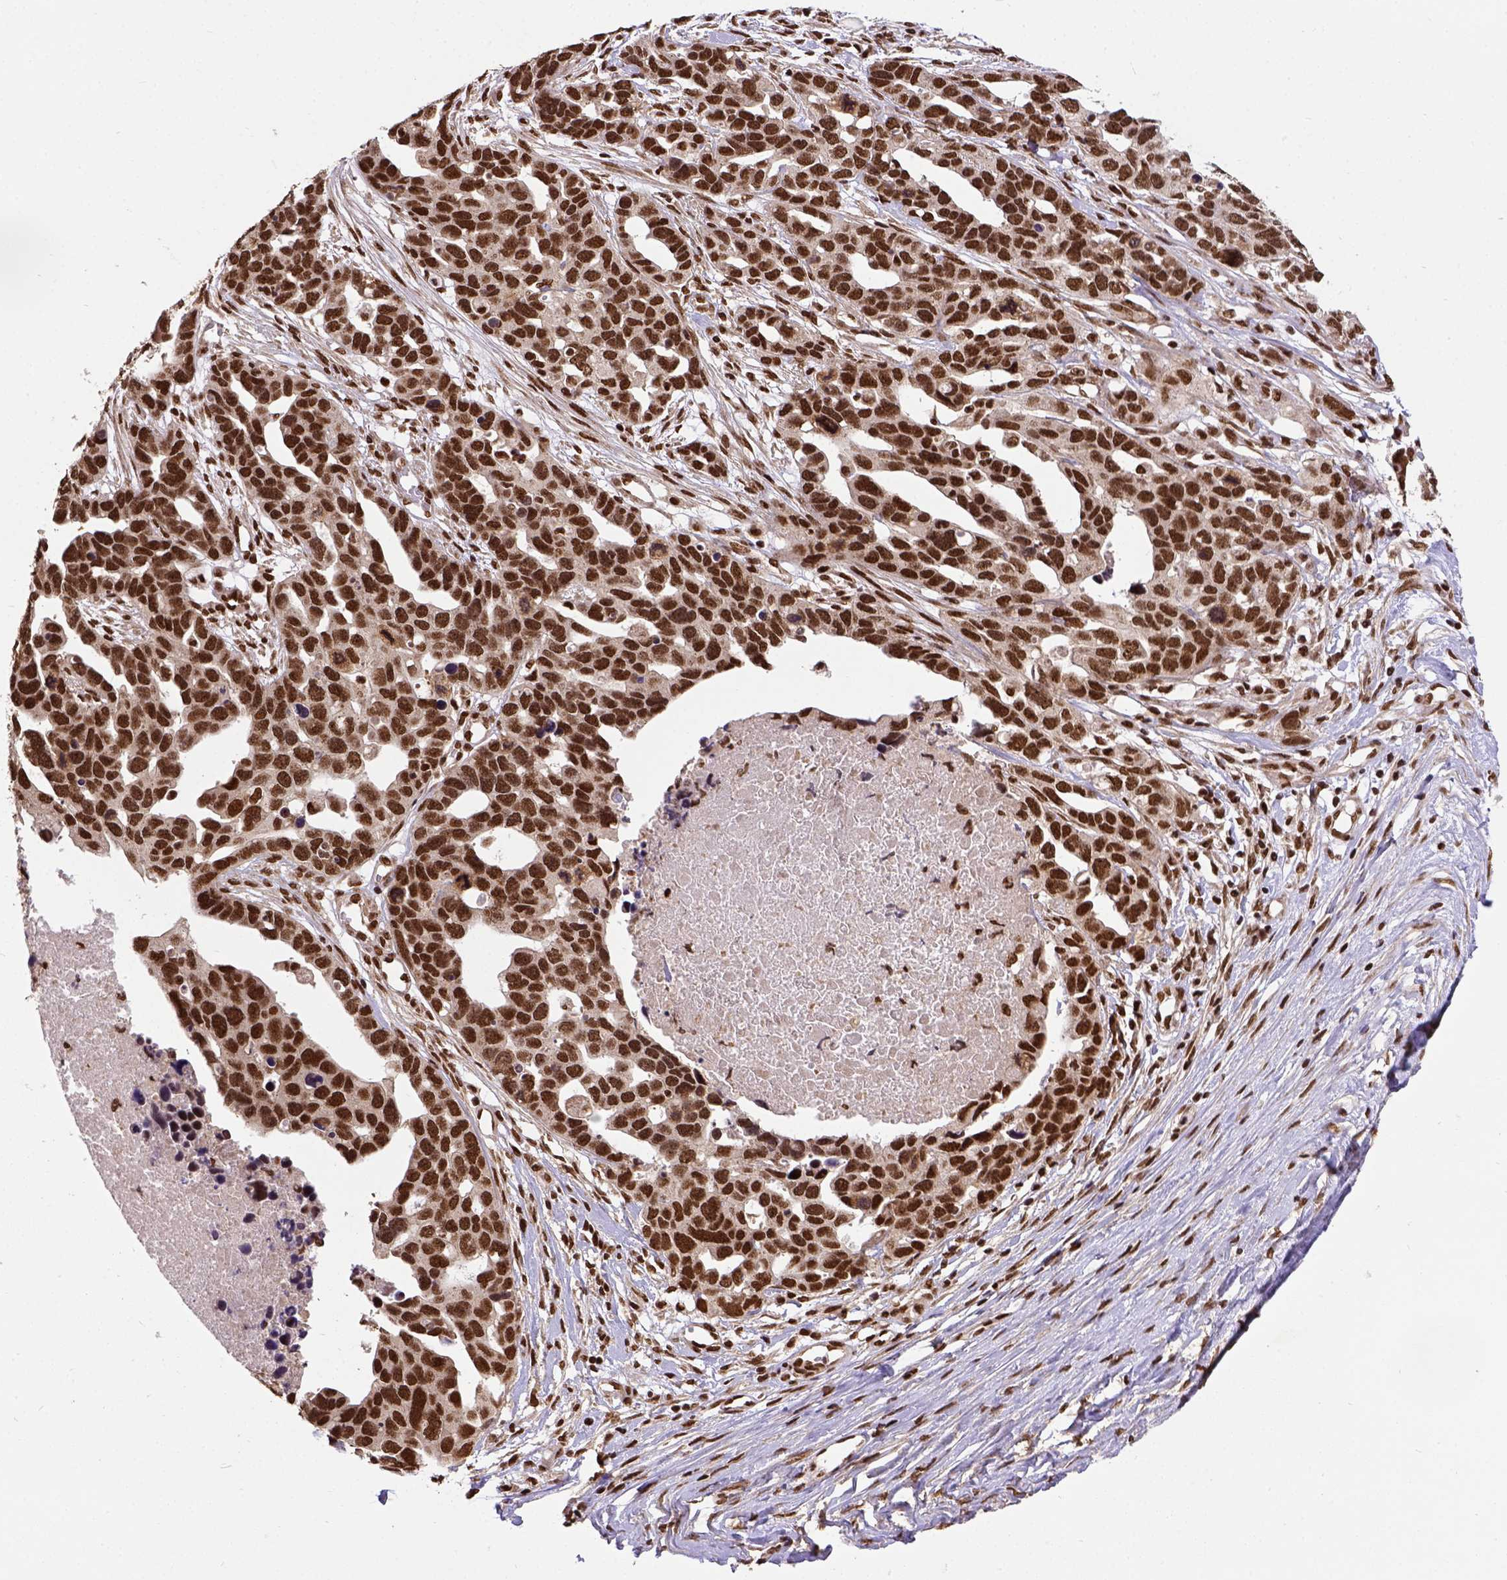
{"staining": {"intensity": "strong", "quantity": ">75%", "location": "nuclear"}, "tissue": "ovarian cancer", "cell_type": "Tumor cells", "image_type": "cancer", "snomed": [{"axis": "morphology", "description": "Cystadenocarcinoma, serous, NOS"}, {"axis": "topography", "description": "Ovary"}], "caption": "DAB (3,3'-diaminobenzidine) immunohistochemical staining of ovarian cancer demonstrates strong nuclear protein expression in about >75% of tumor cells. (DAB (3,3'-diaminobenzidine) = brown stain, brightfield microscopy at high magnification).", "gene": "NACC1", "patient": {"sex": "female", "age": 54}}